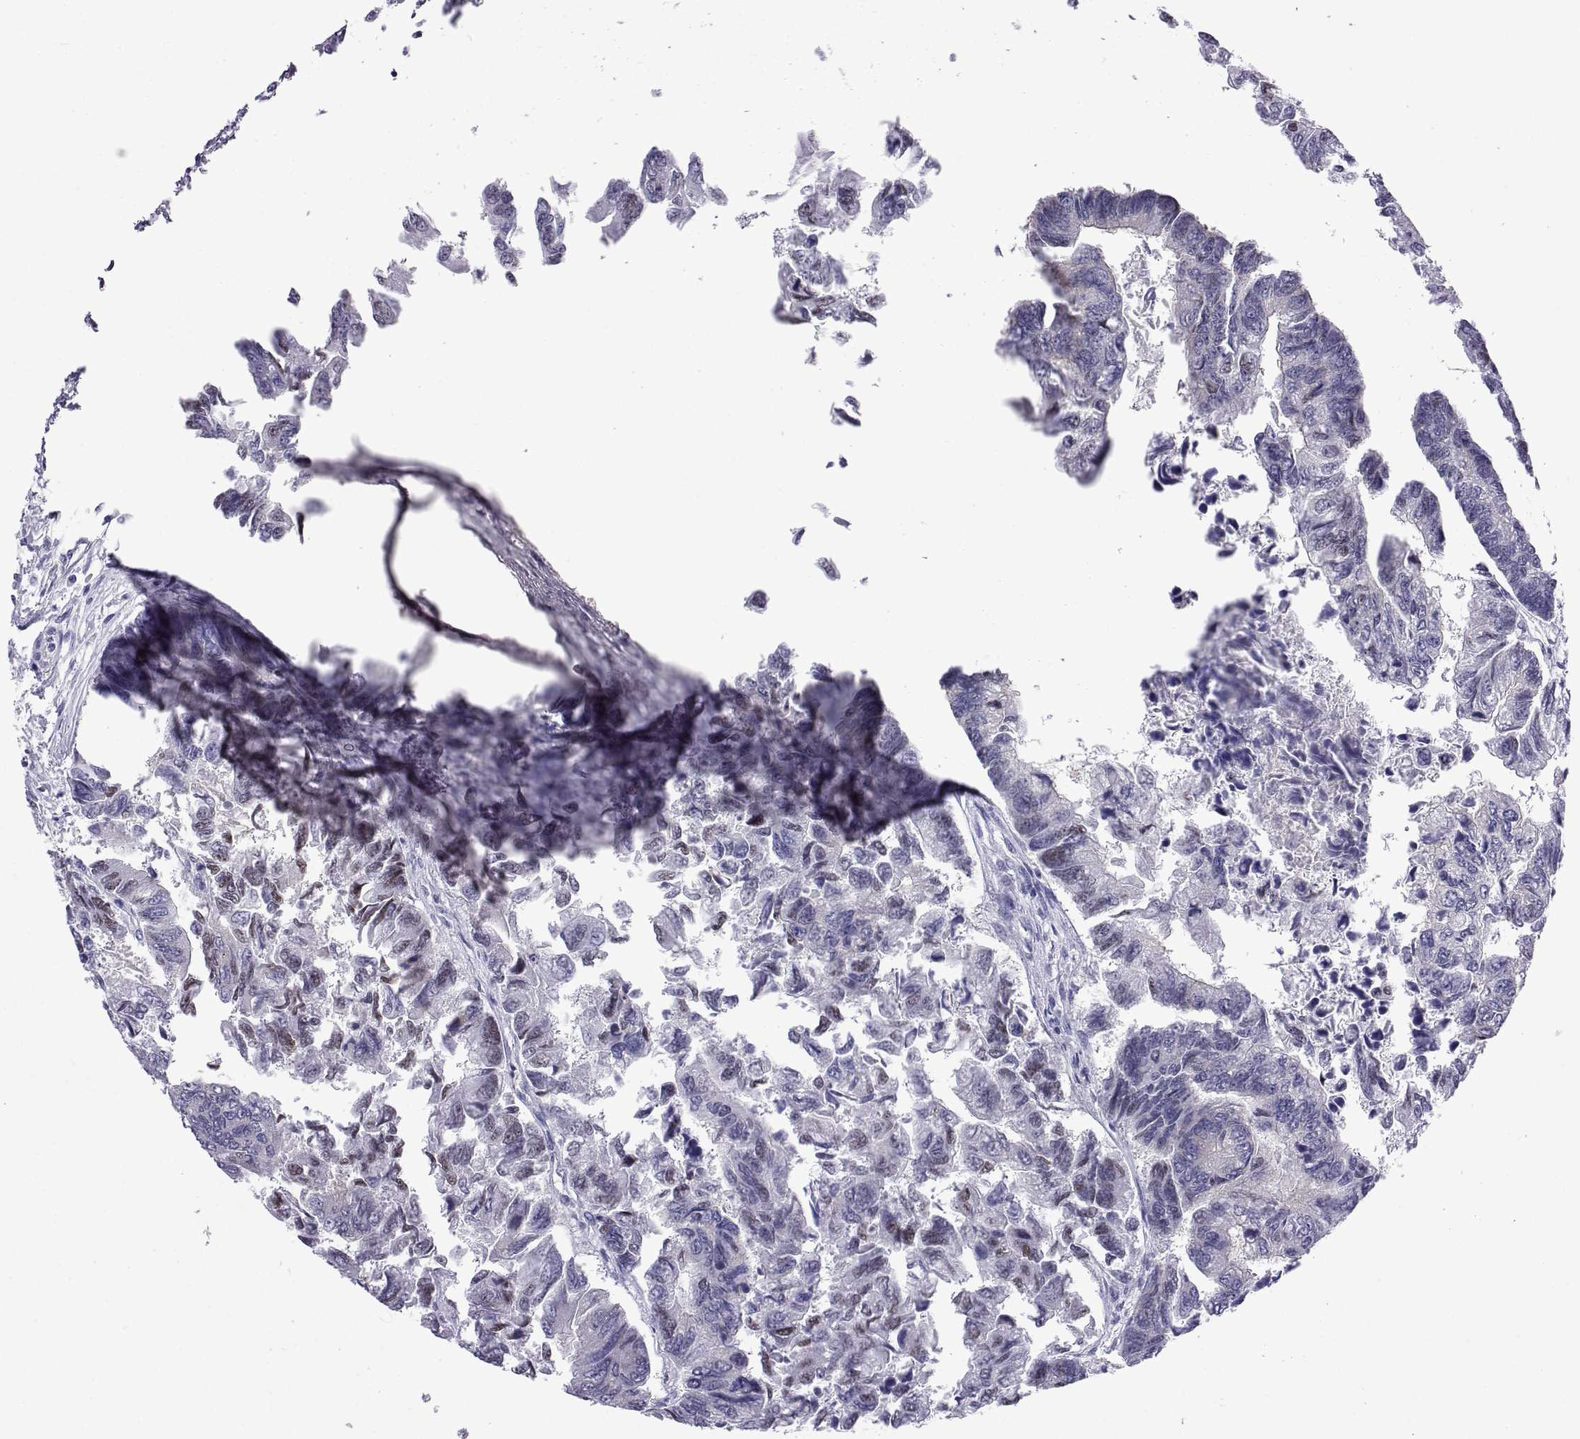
{"staining": {"intensity": "negative", "quantity": "none", "location": "none"}, "tissue": "colorectal cancer", "cell_type": "Tumor cells", "image_type": "cancer", "snomed": [{"axis": "morphology", "description": "Adenocarcinoma, NOS"}, {"axis": "topography", "description": "Colon"}], "caption": "Immunohistochemical staining of colorectal adenocarcinoma shows no significant staining in tumor cells. Brightfield microscopy of IHC stained with DAB (brown) and hematoxylin (blue), captured at high magnification.", "gene": "COL22A1", "patient": {"sex": "female", "age": 65}}